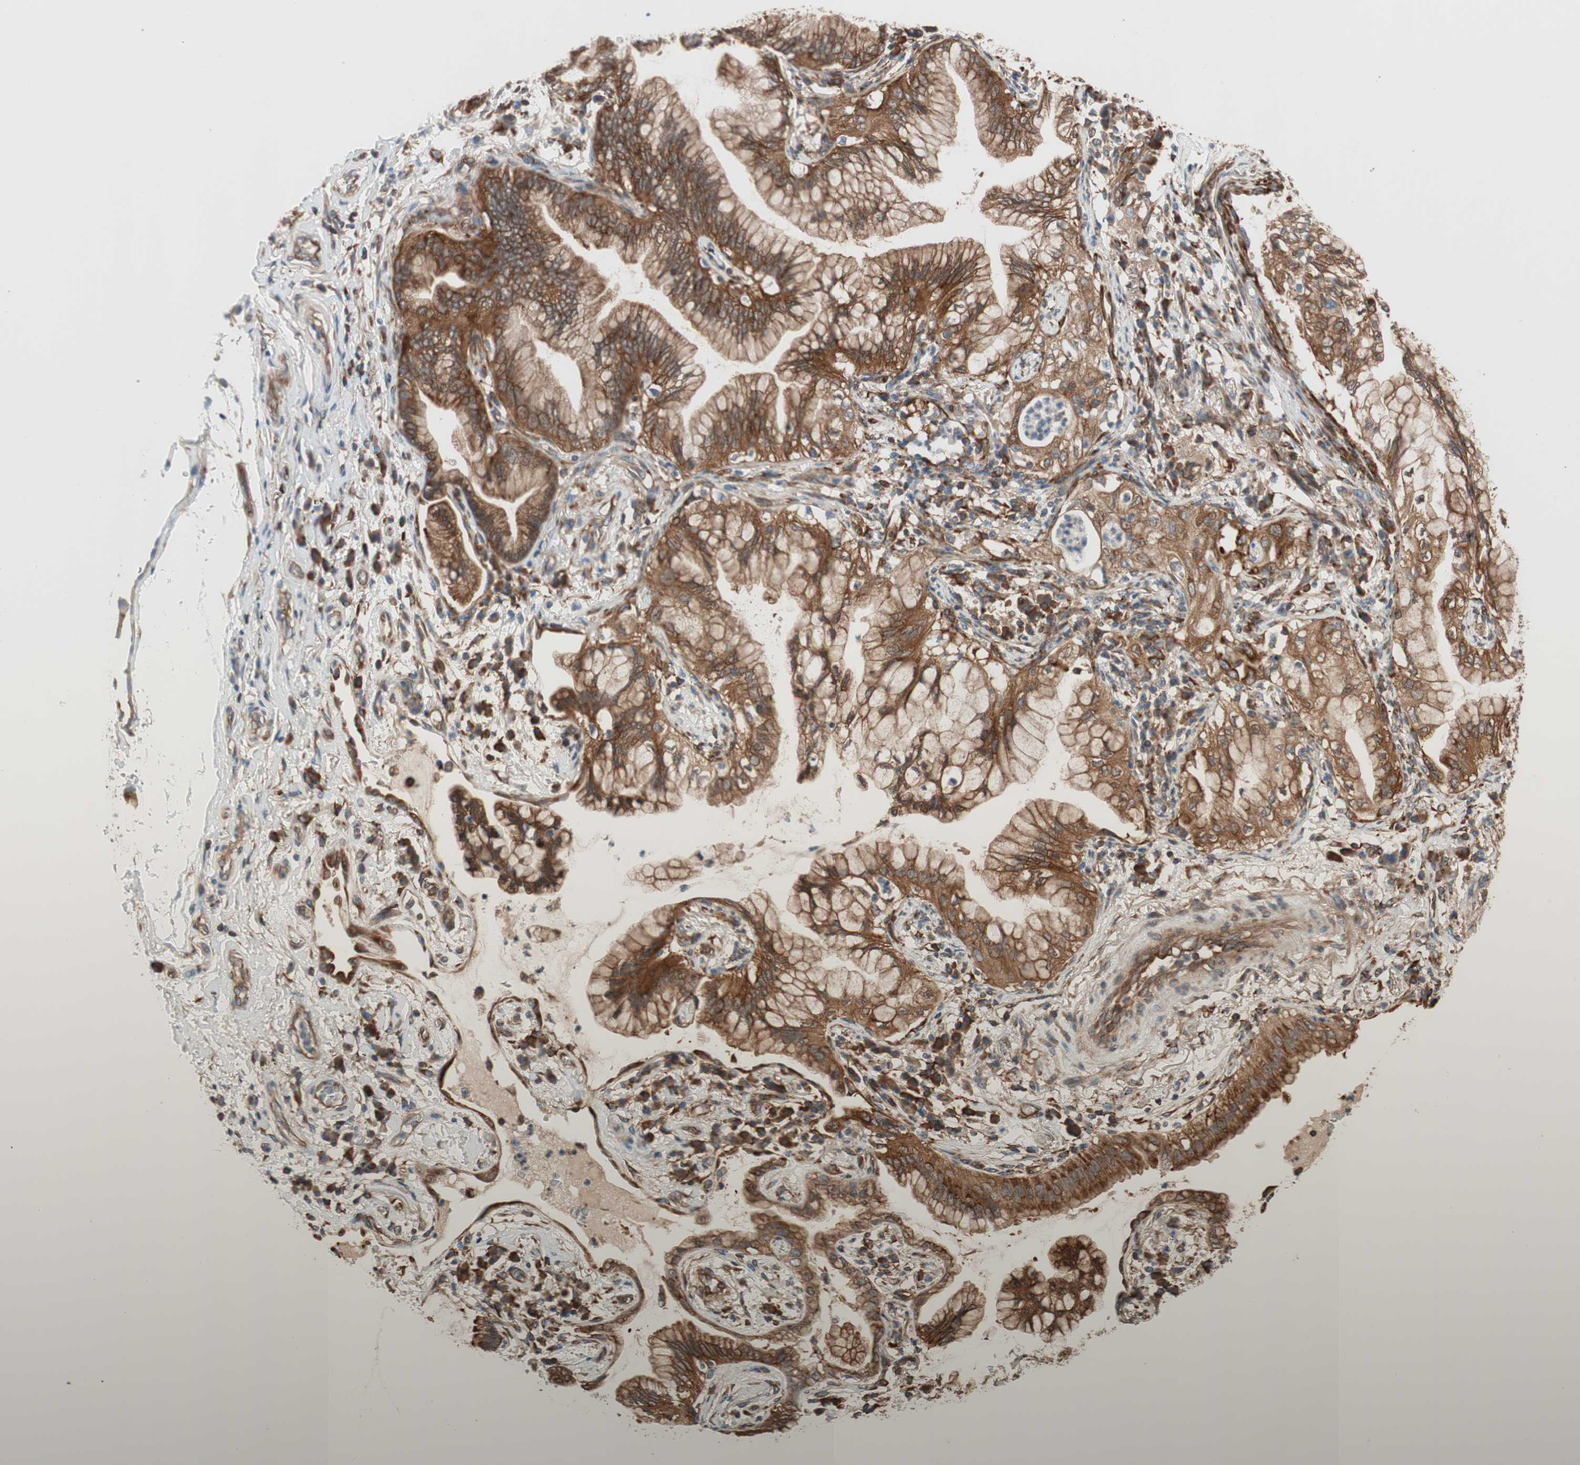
{"staining": {"intensity": "strong", "quantity": ">75%", "location": "cytoplasmic/membranous"}, "tissue": "lung cancer", "cell_type": "Tumor cells", "image_type": "cancer", "snomed": [{"axis": "morphology", "description": "Adenocarcinoma, NOS"}, {"axis": "topography", "description": "Lung"}], "caption": "This is an image of immunohistochemistry (IHC) staining of lung cancer, which shows strong staining in the cytoplasmic/membranous of tumor cells.", "gene": "WASL", "patient": {"sex": "female", "age": 70}}